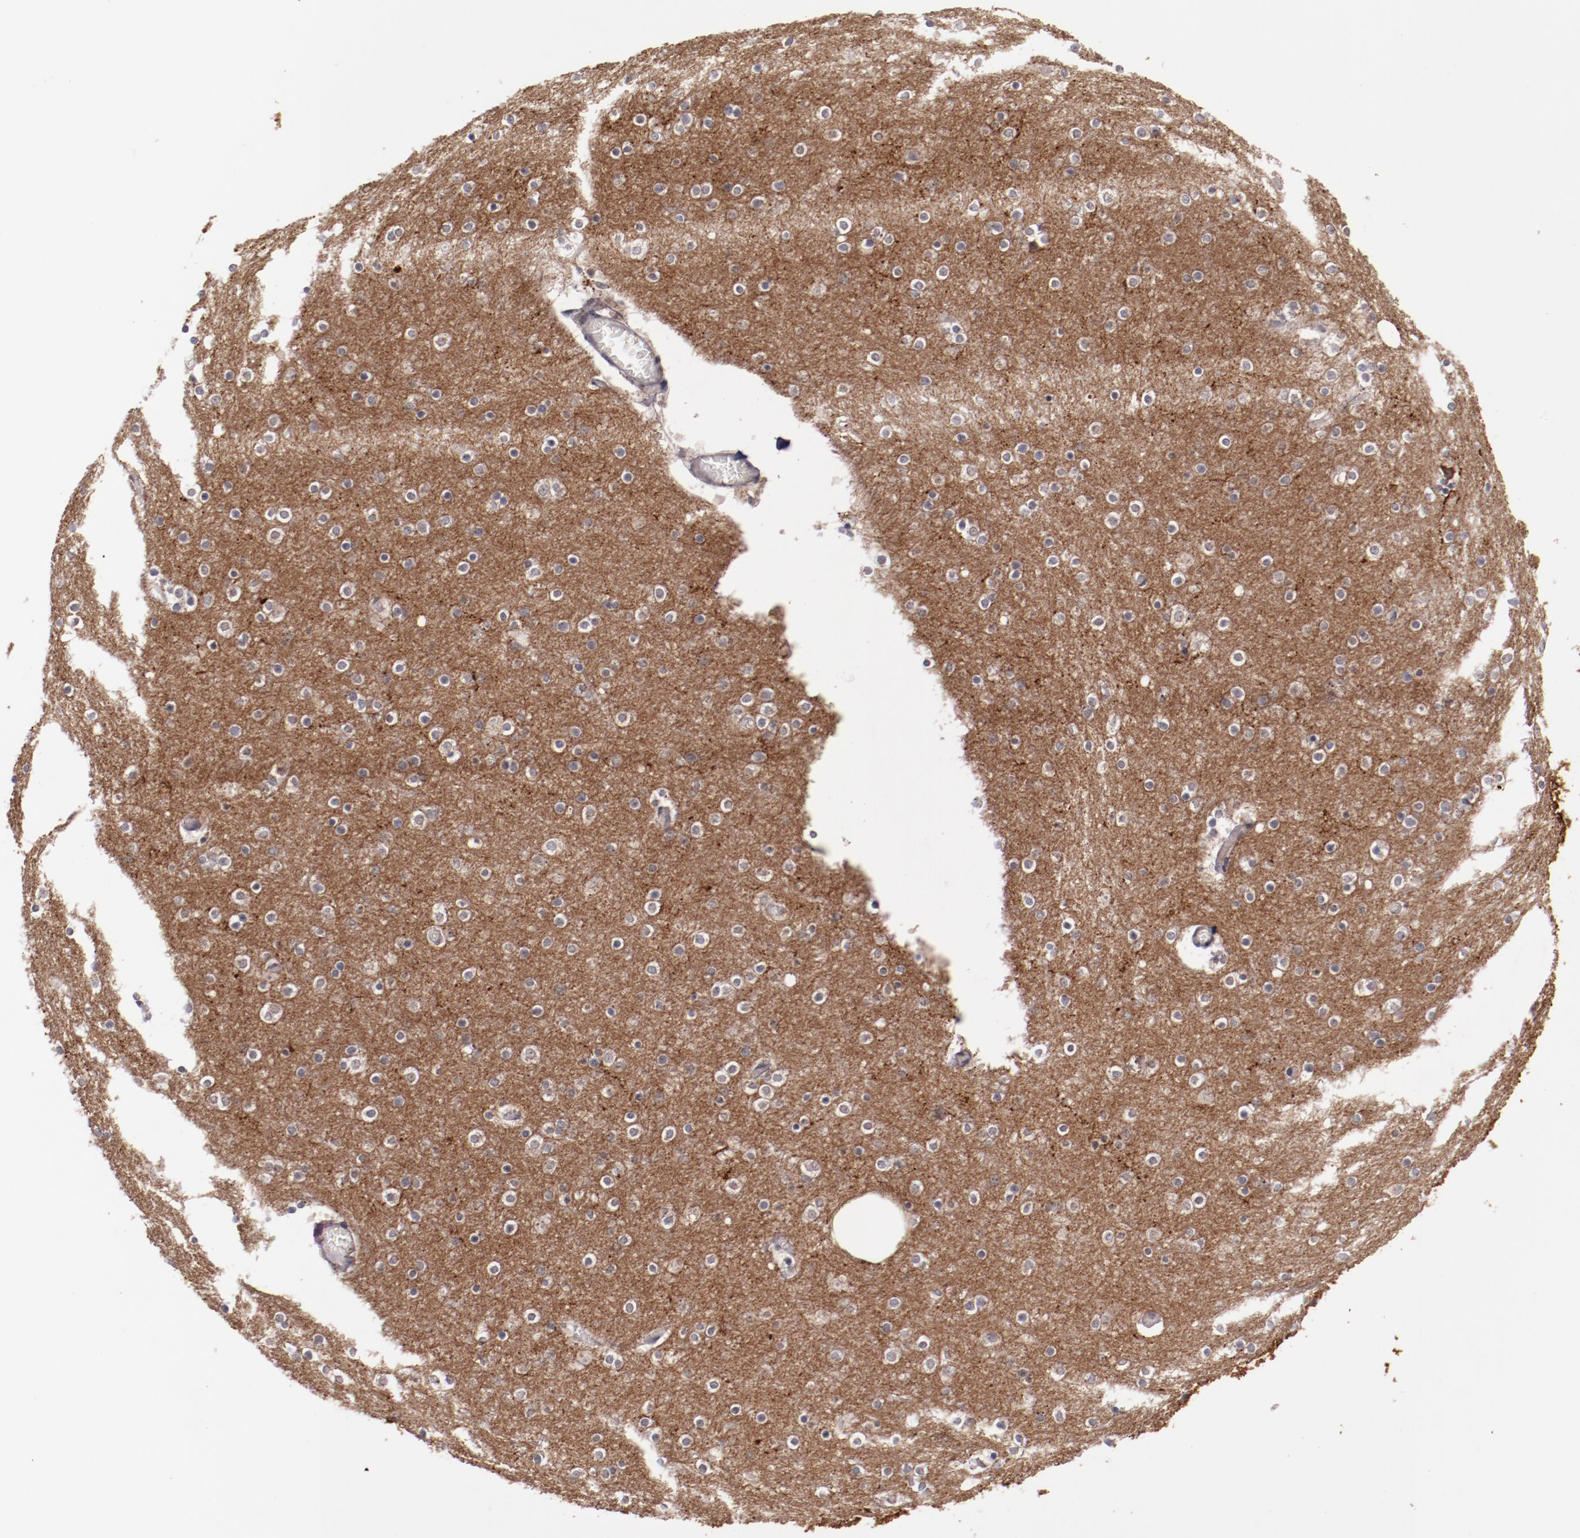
{"staining": {"intensity": "negative", "quantity": "none", "location": "none"}, "tissue": "cerebral cortex", "cell_type": "Endothelial cells", "image_type": "normal", "snomed": [{"axis": "morphology", "description": "Normal tissue, NOS"}, {"axis": "topography", "description": "Cerebral cortex"}], "caption": "Immunohistochemistry micrograph of unremarkable cerebral cortex: human cerebral cortex stained with DAB reveals no significant protein expression in endothelial cells.", "gene": "SYP", "patient": {"sex": "female", "age": 54}}